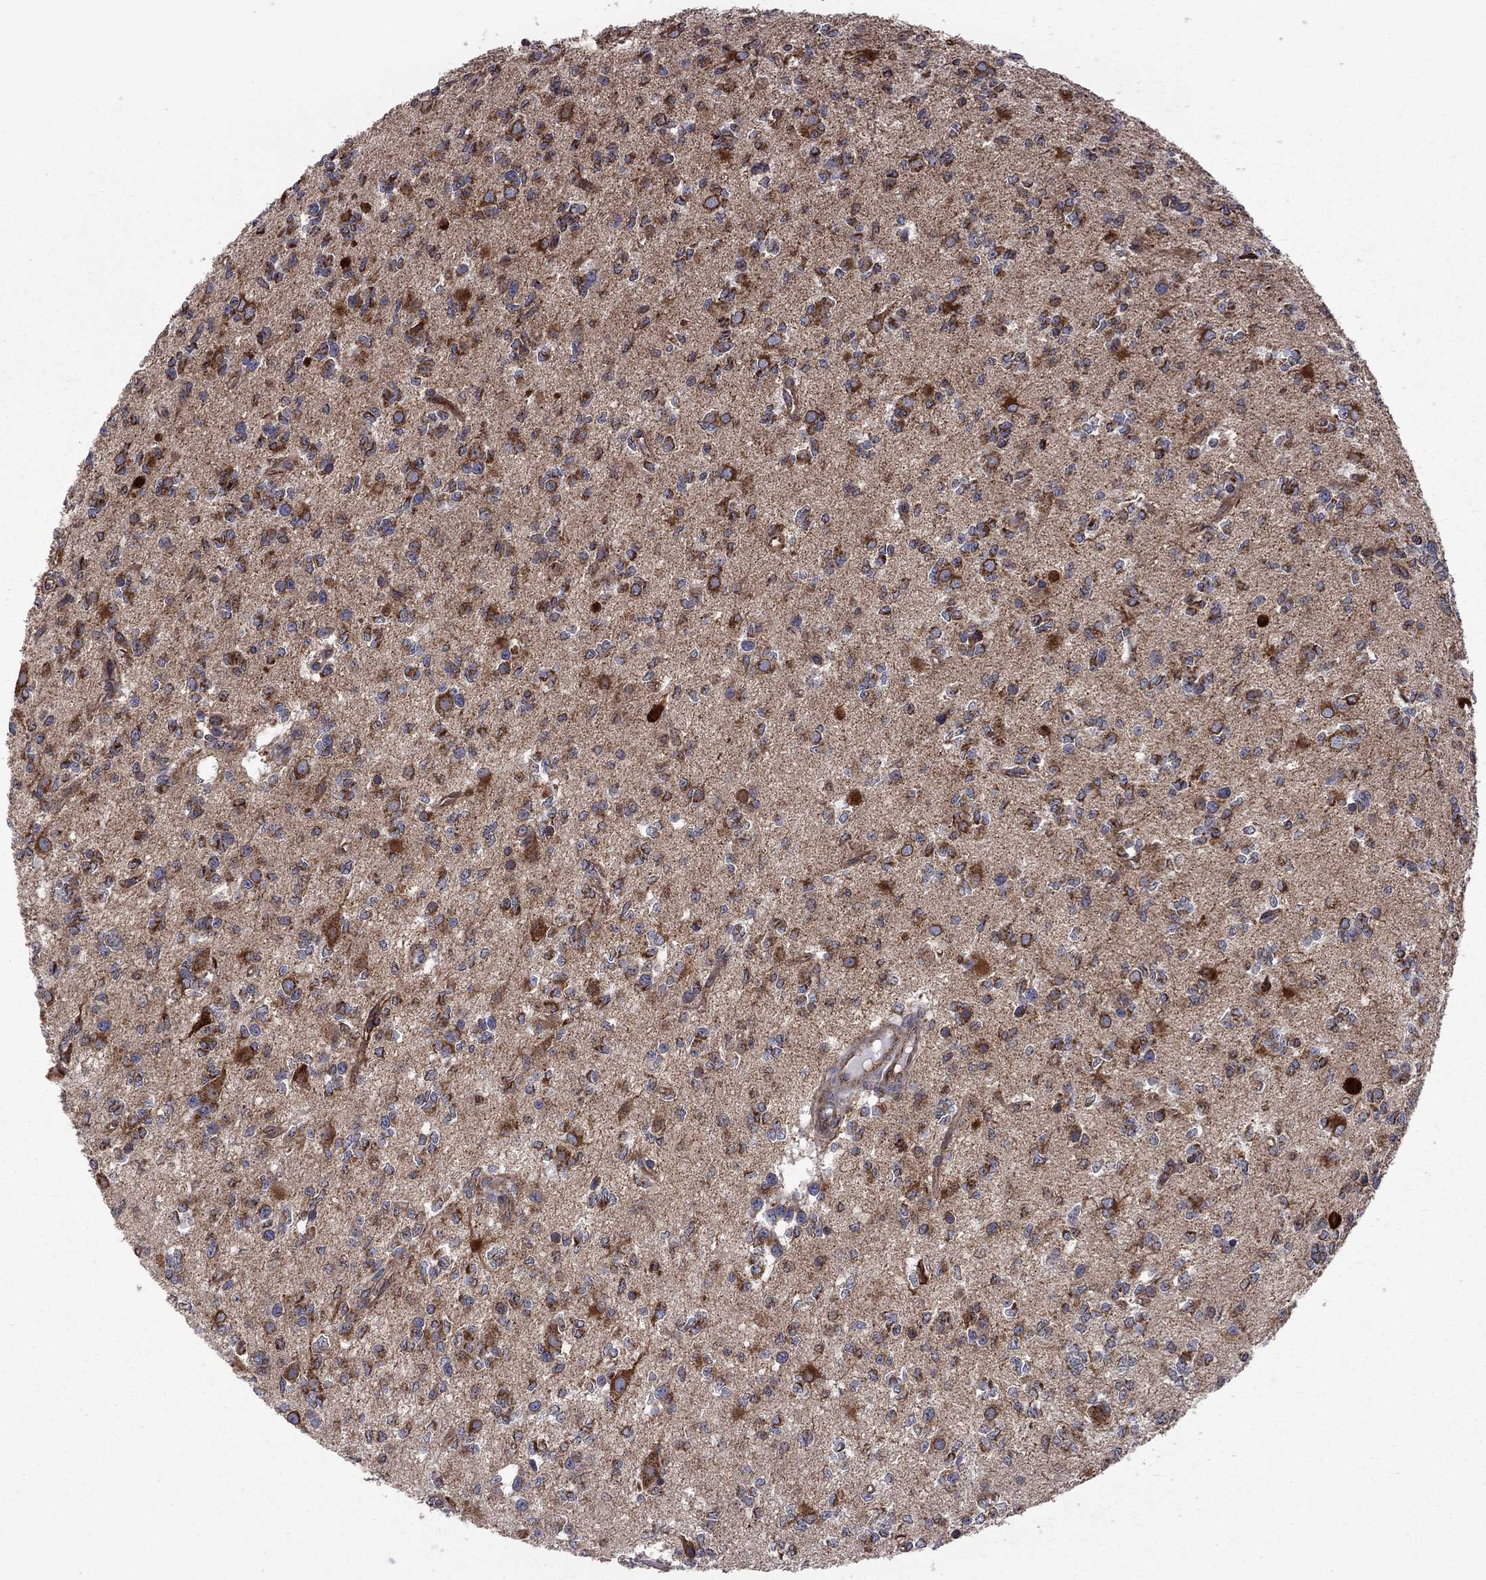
{"staining": {"intensity": "strong", "quantity": "<25%", "location": "cytoplasmic/membranous"}, "tissue": "glioma", "cell_type": "Tumor cells", "image_type": "cancer", "snomed": [{"axis": "morphology", "description": "Glioma, malignant, Low grade"}, {"axis": "topography", "description": "Brain"}], "caption": "Protein expression analysis of malignant low-grade glioma displays strong cytoplasmic/membranous expression in about <25% of tumor cells.", "gene": "CLPTM1", "patient": {"sex": "female", "age": 45}}